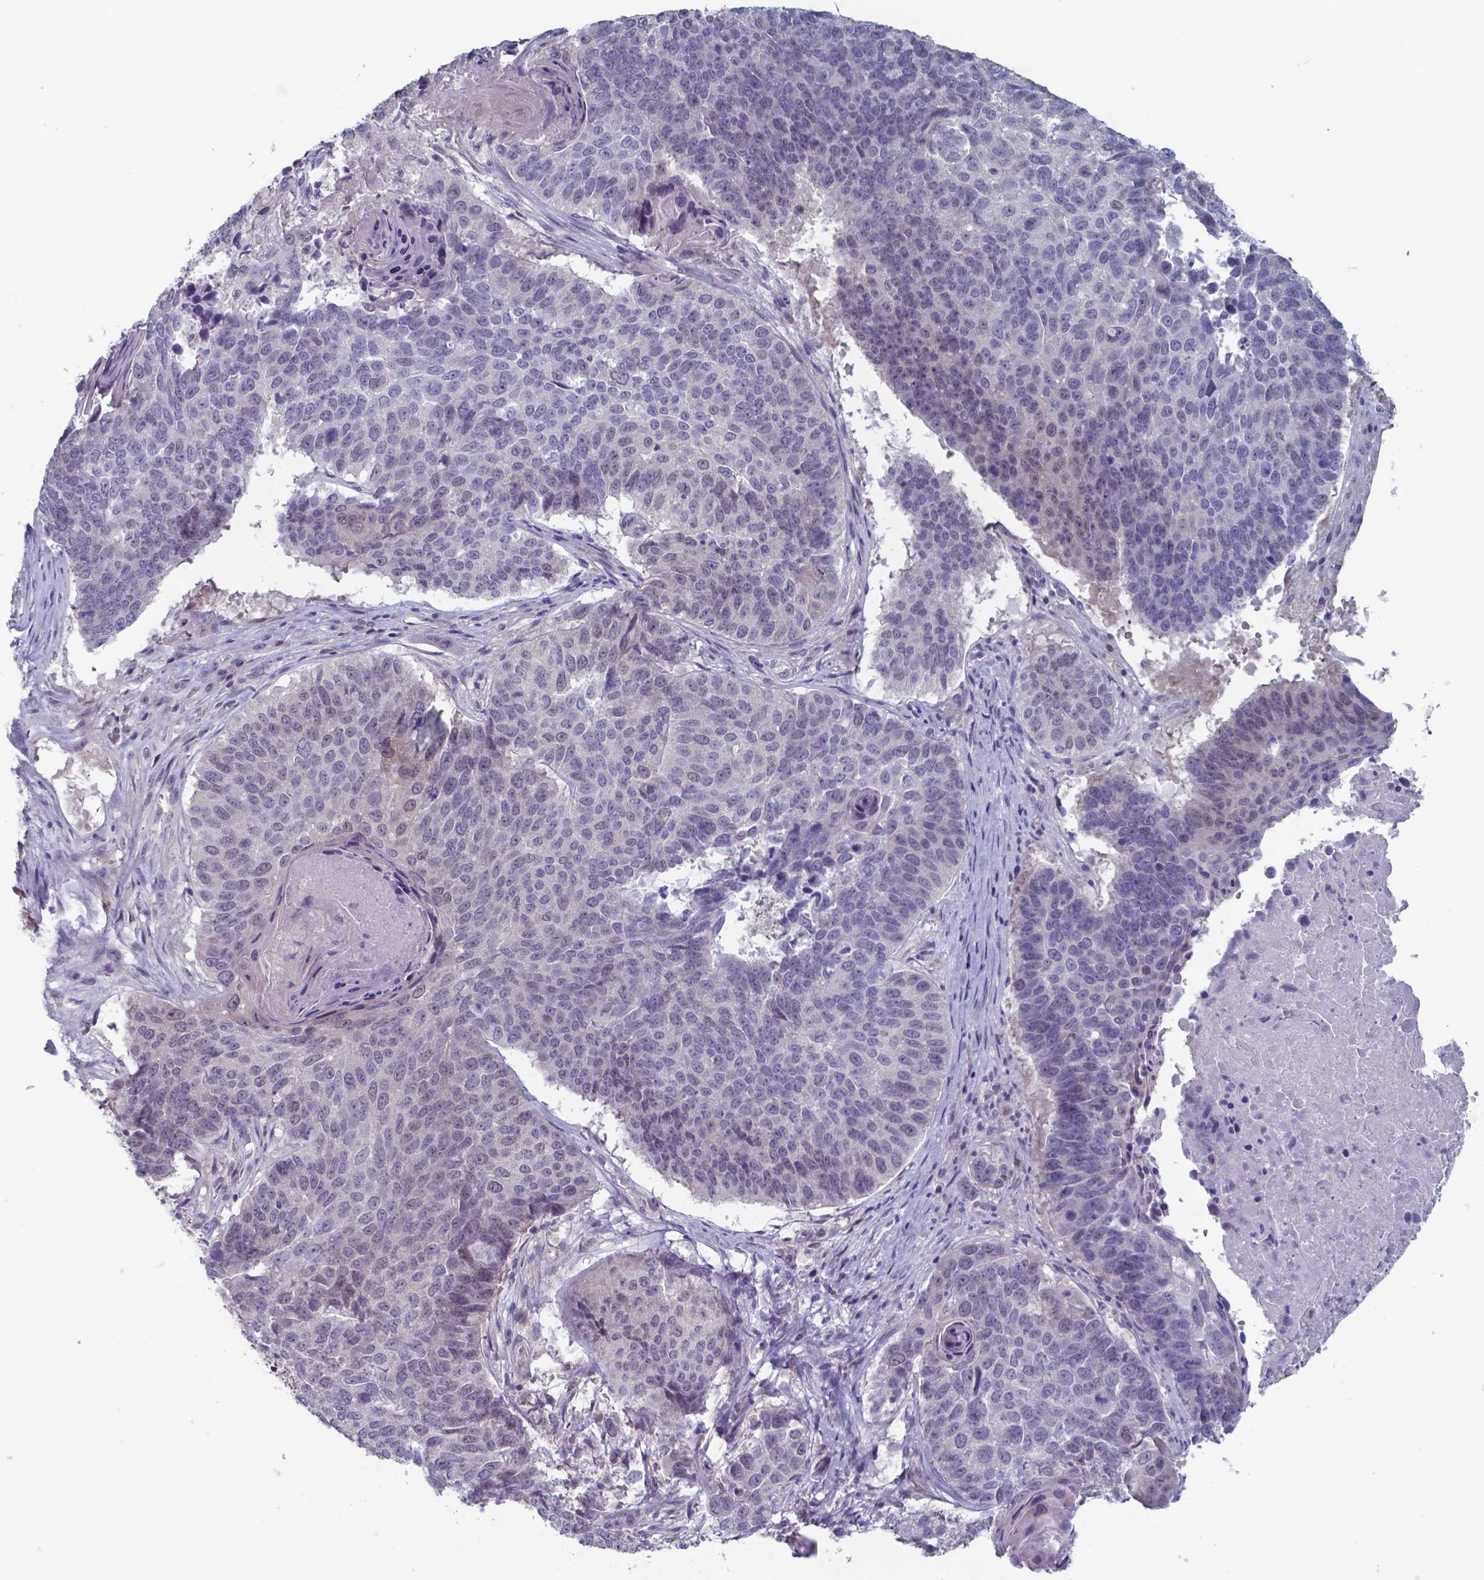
{"staining": {"intensity": "negative", "quantity": "none", "location": "none"}, "tissue": "lung cancer", "cell_type": "Tumor cells", "image_type": "cancer", "snomed": [{"axis": "morphology", "description": "Squamous cell carcinoma, NOS"}, {"axis": "topography", "description": "Lung"}], "caption": "This is a histopathology image of IHC staining of lung cancer (squamous cell carcinoma), which shows no positivity in tumor cells.", "gene": "TDP2", "patient": {"sex": "male", "age": 73}}